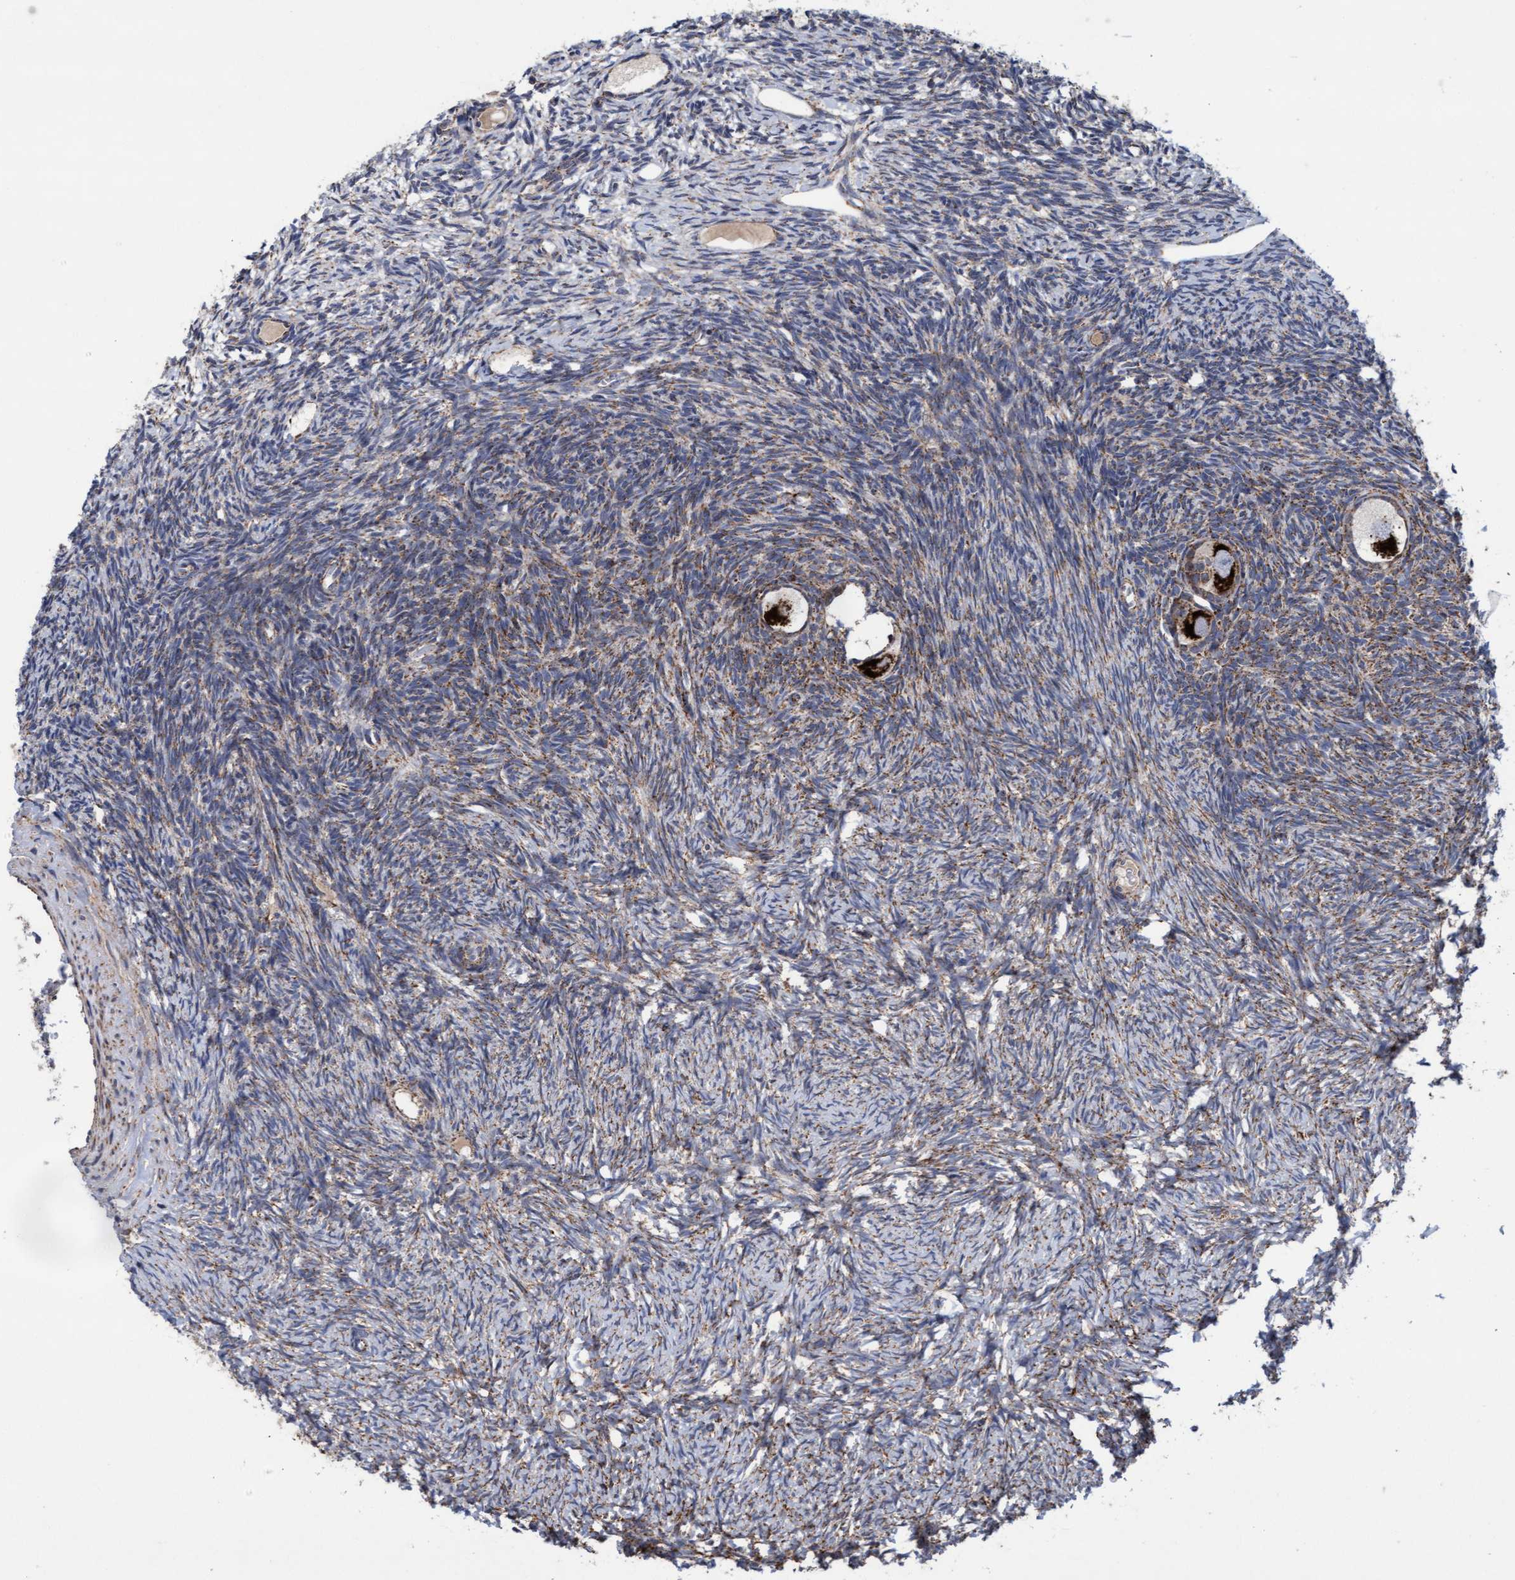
{"staining": {"intensity": "strong", "quantity": ">75%", "location": "cytoplasmic/membranous"}, "tissue": "ovary", "cell_type": "Follicle cells", "image_type": "normal", "snomed": [{"axis": "morphology", "description": "Normal tissue, NOS"}, {"axis": "topography", "description": "Ovary"}], "caption": "A micrograph showing strong cytoplasmic/membranous positivity in approximately >75% of follicle cells in normal ovary, as visualized by brown immunohistochemical staining.", "gene": "MRPL38", "patient": {"sex": "female", "age": 34}}